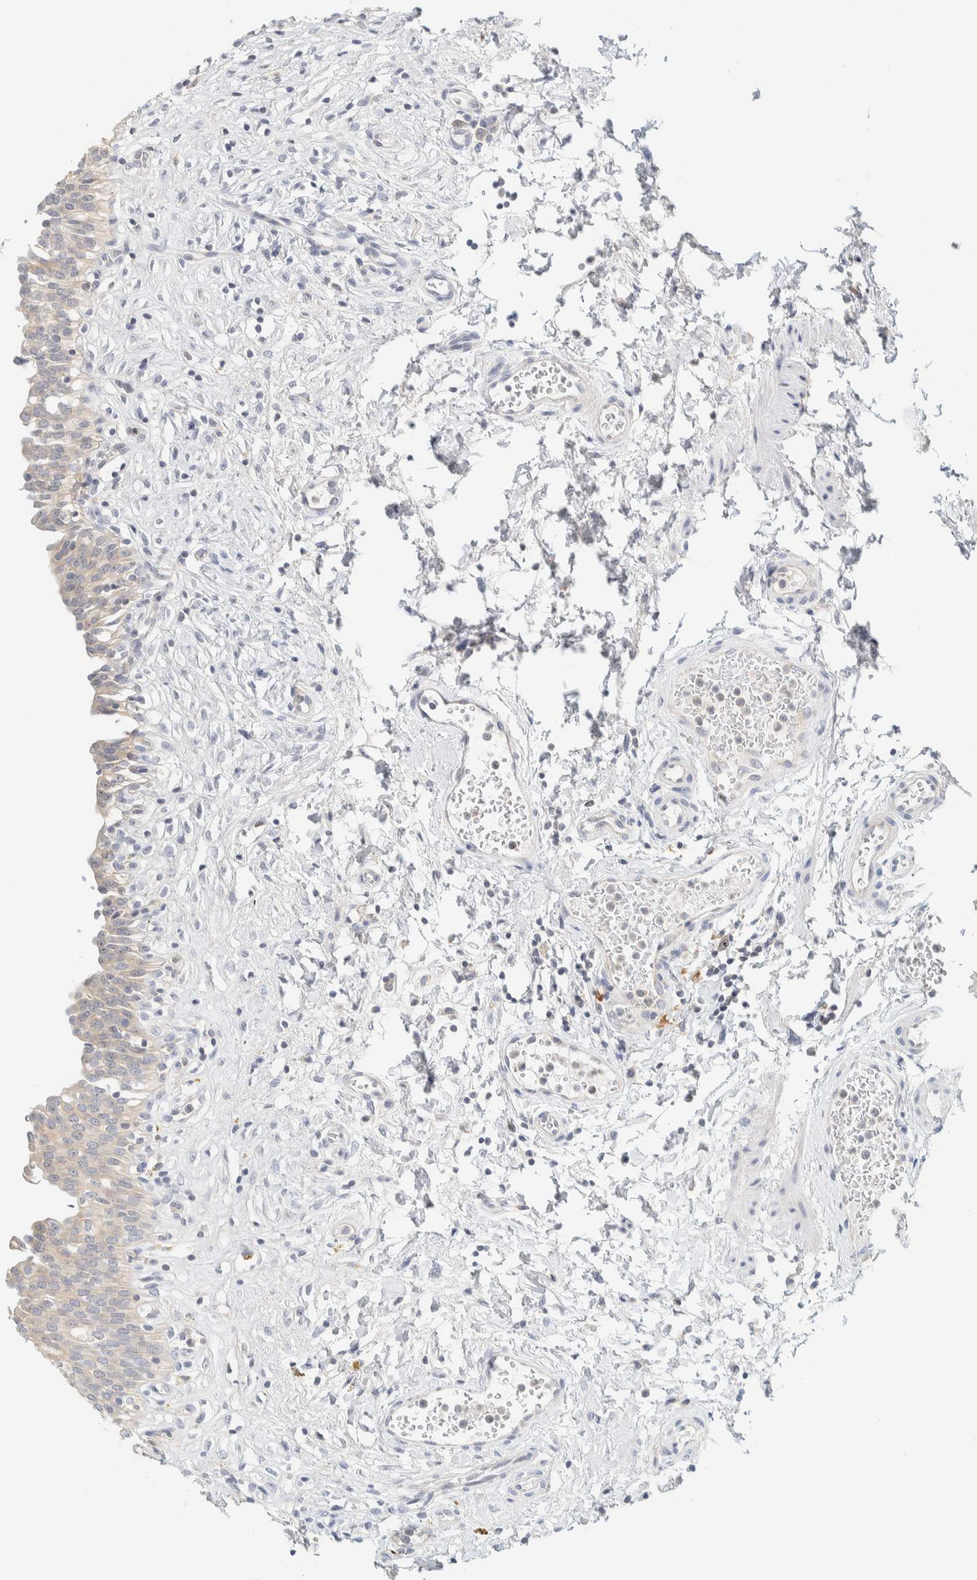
{"staining": {"intensity": "weak", "quantity": "25%-75%", "location": "cytoplasmic/membranous"}, "tissue": "urinary bladder", "cell_type": "Urothelial cells", "image_type": "normal", "snomed": [{"axis": "morphology", "description": "Urothelial carcinoma, High grade"}, {"axis": "topography", "description": "Urinary bladder"}], "caption": "Immunohistochemistry of unremarkable urinary bladder displays low levels of weak cytoplasmic/membranous staining in approximately 25%-75% of urothelial cells. The staining was performed using DAB, with brown indicating positive protein expression. Nuclei are stained blue with hematoxylin.", "gene": "NDE1", "patient": {"sex": "male", "age": 46}}